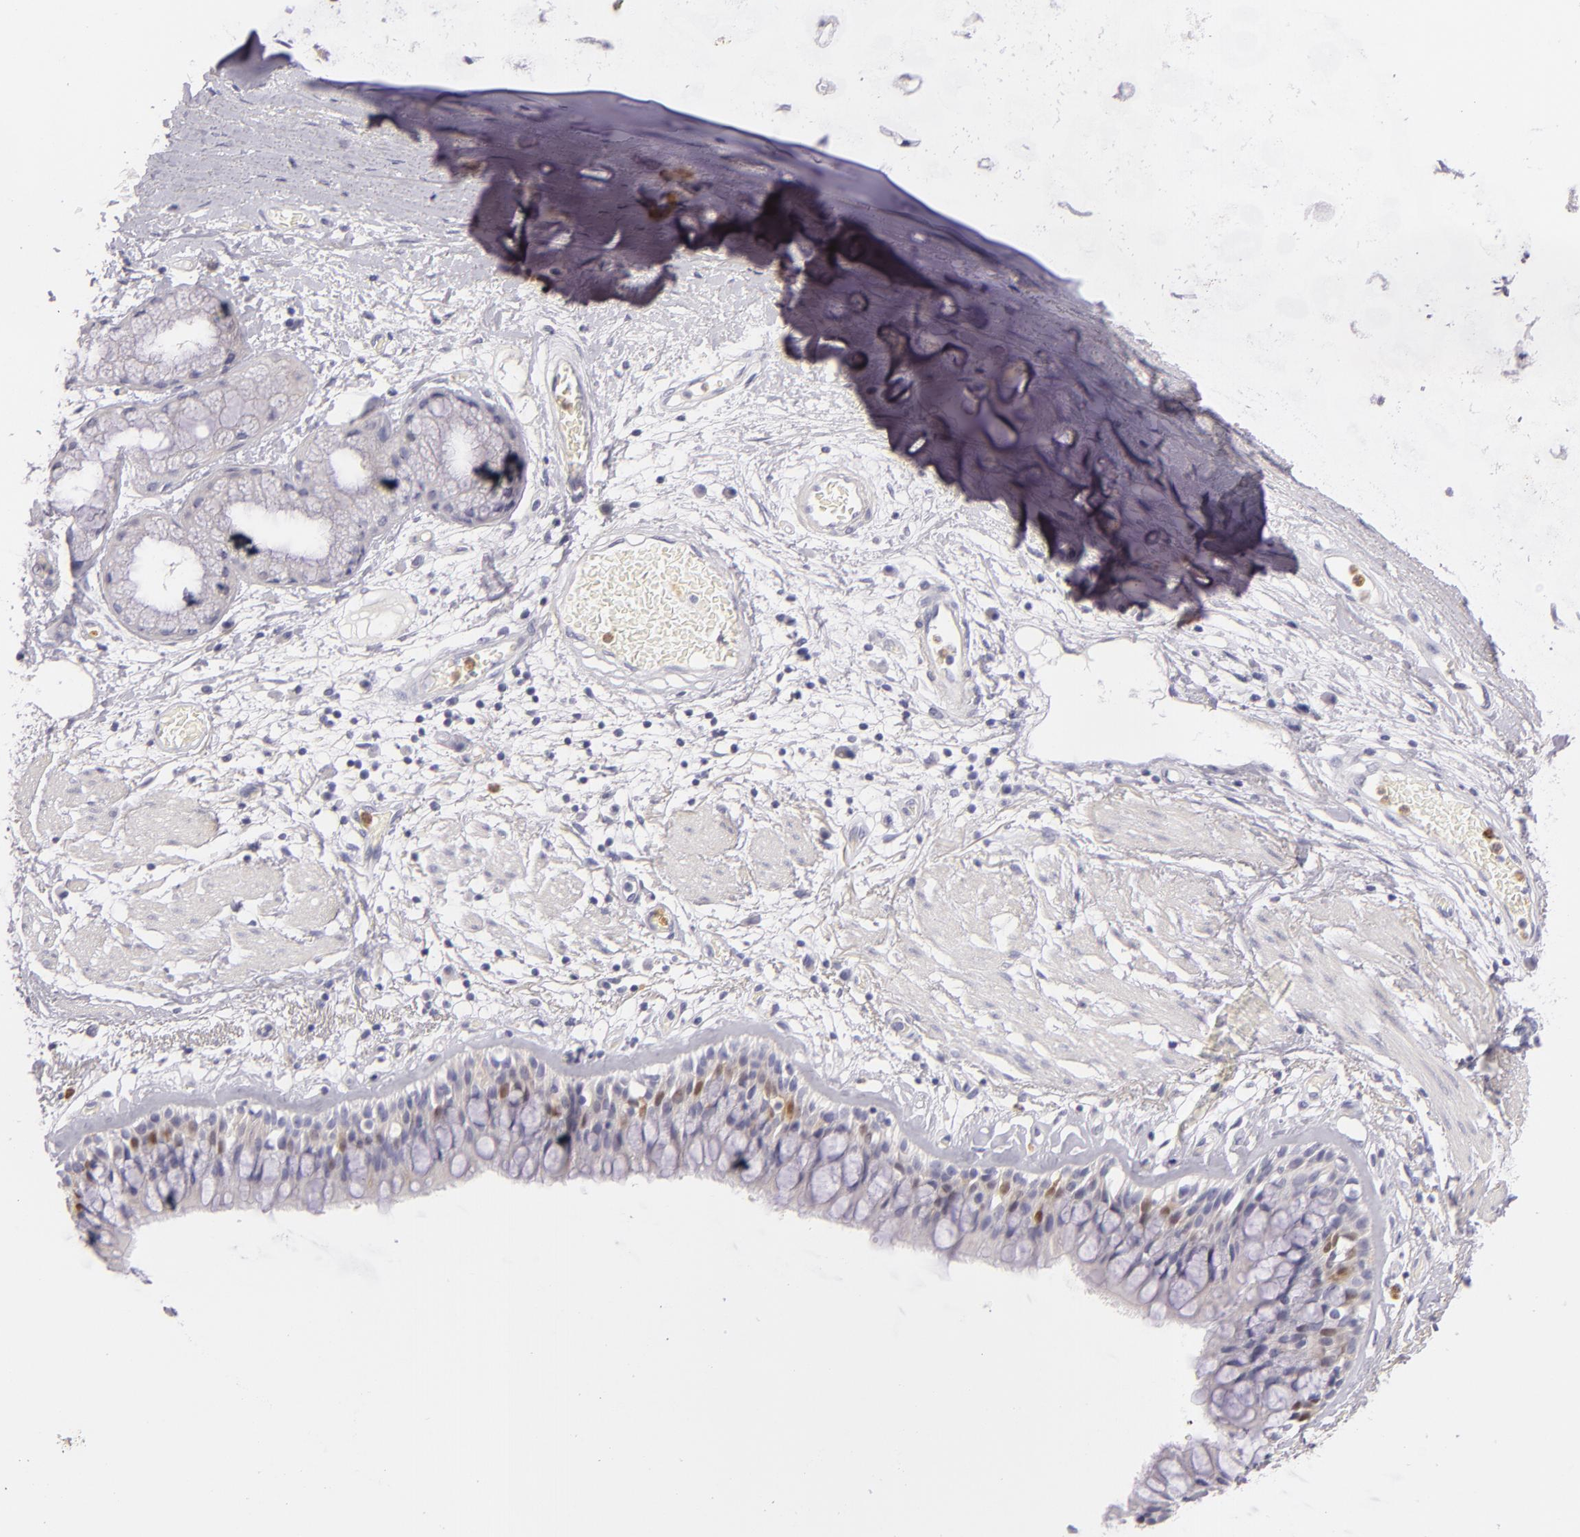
{"staining": {"intensity": "moderate", "quantity": "<25%", "location": "nuclear"}, "tissue": "bronchus", "cell_type": "Respiratory epithelial cells", "image_type": "normal", "snomed": [{"axis": "morphology", "description": "Normal tissue, NOS"}, {"axis": "topography", "description": "Bronchus"}, {"axis": "topography", "description": "Lung"}], "caption": "Immunohistochemical staining of benign bronchus shows low levels of moderate nuclear staining in approximately <25% of respiratory epithelial cells.", "gene": "FAM181A", "patient": {"sex": "female", "age": 57}}